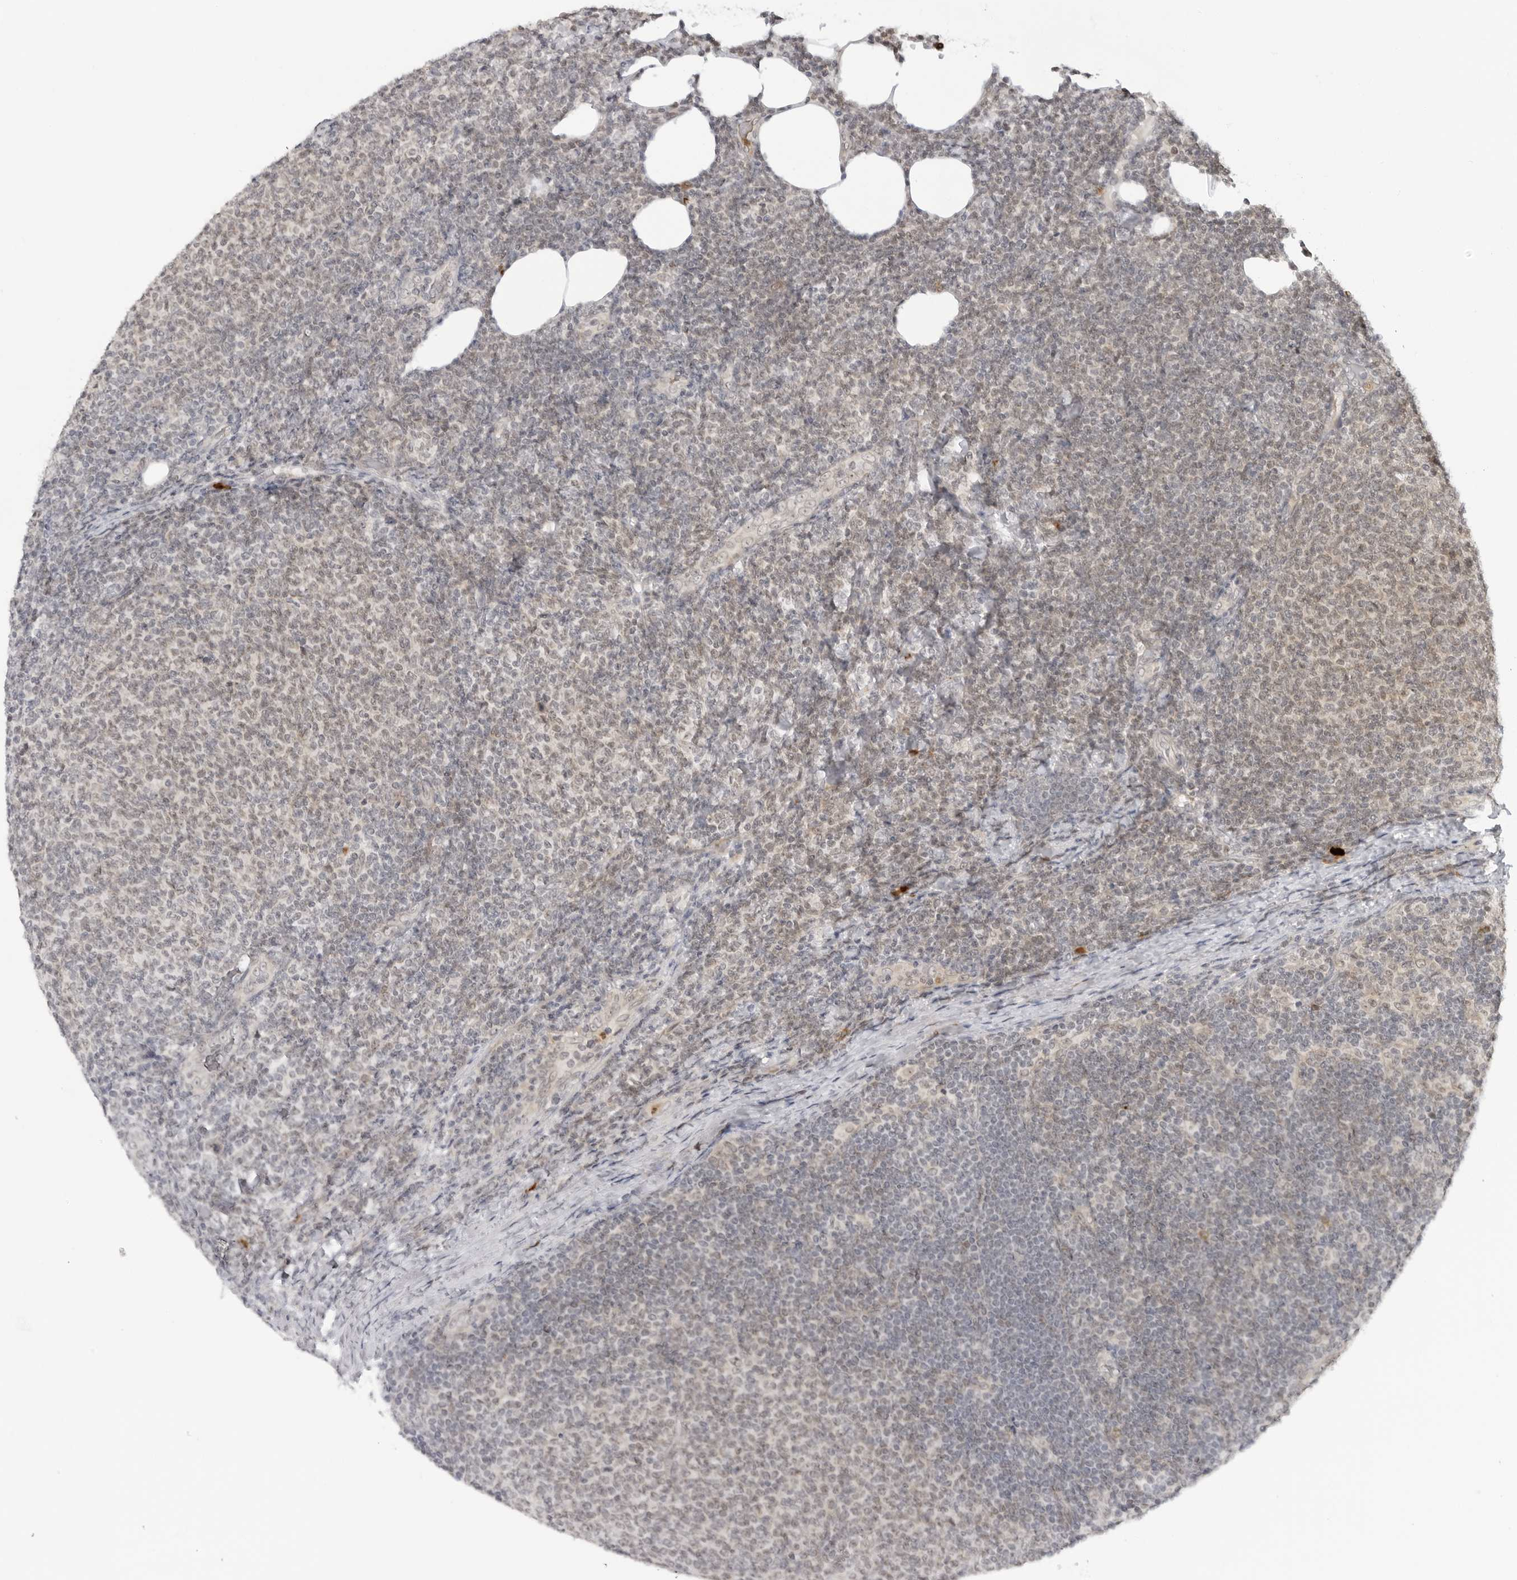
{"staining": {"intensity": "weak", "quantity": "<25%", "location": "nuclear"}, "tissue": "lymphoma", "cell_type": "Tumor cells", "image_type": "cancer", "snomed": [{"axis": "morphology", "description": "Malignant lymphoma, non-Hodgkin's type, Low grade"}, {"axis": "topography", "description": "Lymph node"}], "caption": "Immunohistochemical staining of lymphoma demonstrates no significant positivity in tumor cells. (Brightfield microscopy of DAB IHC at high magnification).", "gene": "SUGCT", "patient": {"sex": "male", "age": 66}}